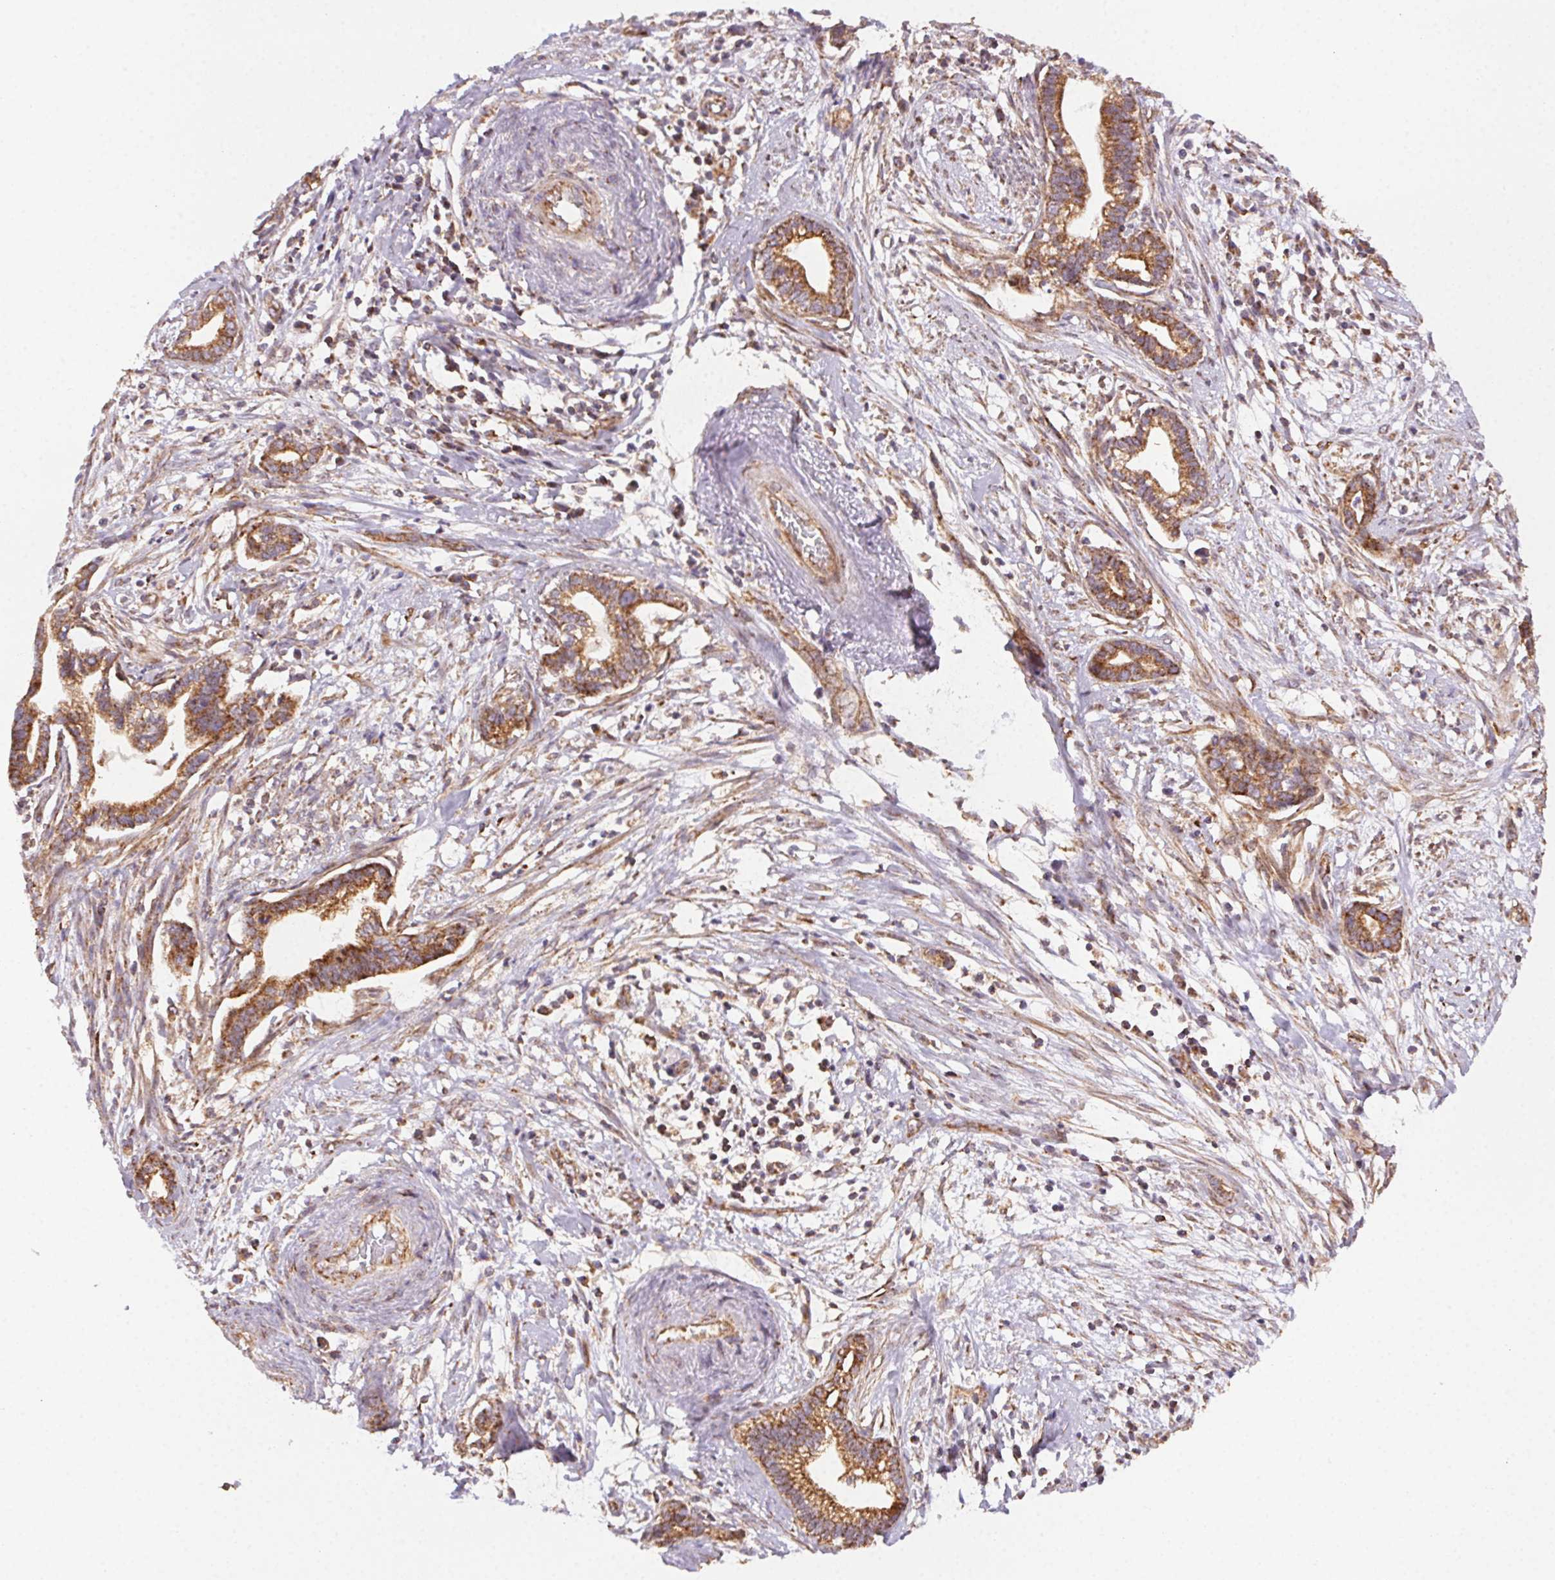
{"staining": {"intensity": "strong", "quantity": ">75%", "location": "cytoplasmic/membranous"}, "tissue": "cervical cancer", "cell_type": "Tumor cells", "image_type": "cancer", "snomed": [{"axis": "morphology", "description": "Adenocarcinoma, NOS"}, {"axis": "topography", "description": "Cervix"}], "caption": "A brown stain shows strong cytoplasmic/membranous positivity of a protein in adenocarcinoma (cervical) tumor cells.", "gene": "CLPB", "patient": {"sex": "female", "age": 62}}